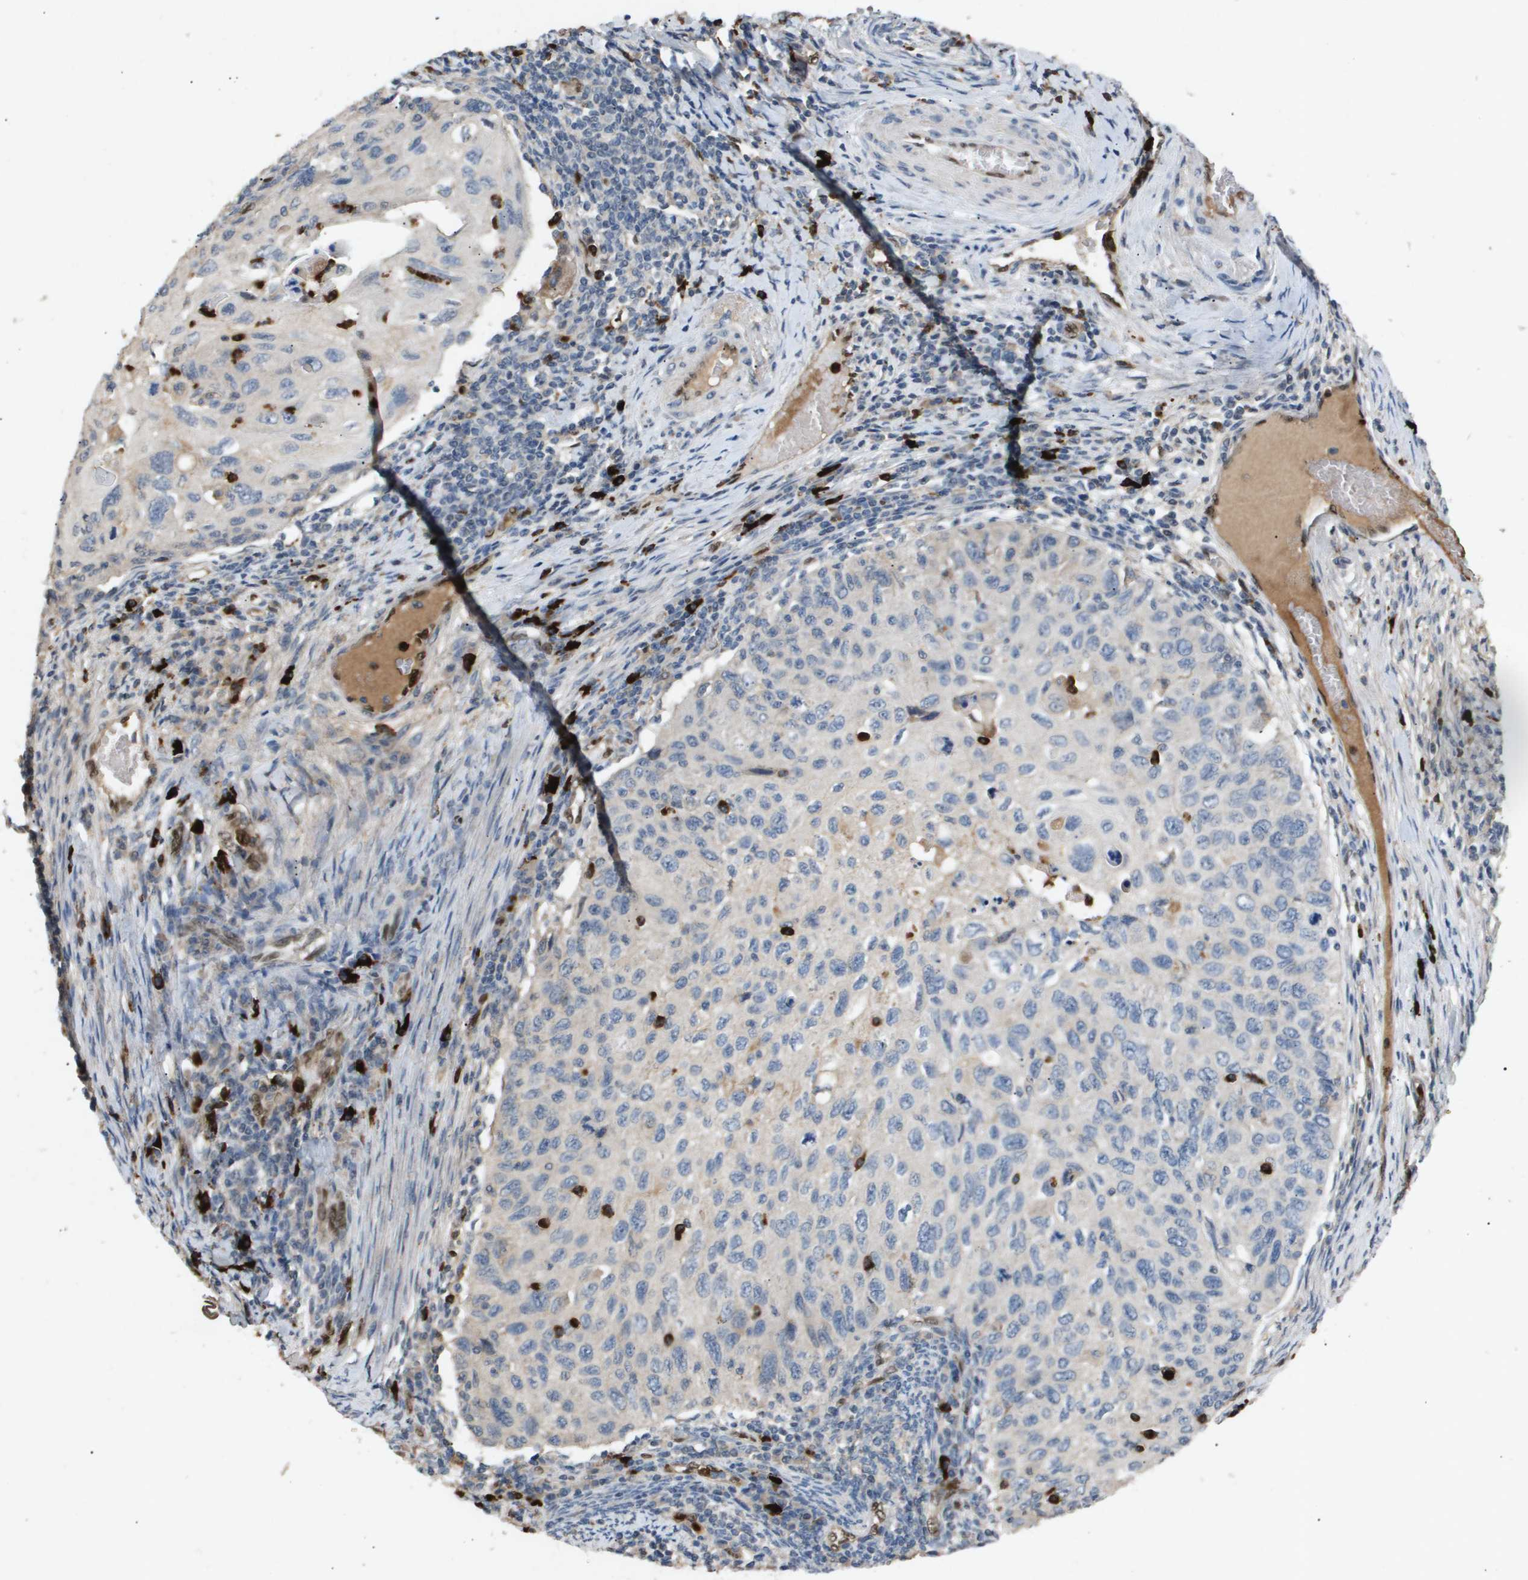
{"staining": {"intensity": "negative", "quantity": "none", "location": "none"}, "tissue": "cervical cancer", "cell_type": "Tumor cells", "image_type": "cancer", "snomed": [{"axis": "morphology", "description": "Squamous cell carcinoma, NOS"}, {"axis": "topography", "description": "Cervix"}], "caption": "Immunohistochemistry of cervical squamous cell carcinoma reveals no positivity in tumor cells. Brightfield microscopy of immunohistochemistry (IHC) stained with DAB (brown) and hematoxylin (blue), captured at high magnification.", "gene": "ERG", "patient": {"sex": "female", "age": 70}}